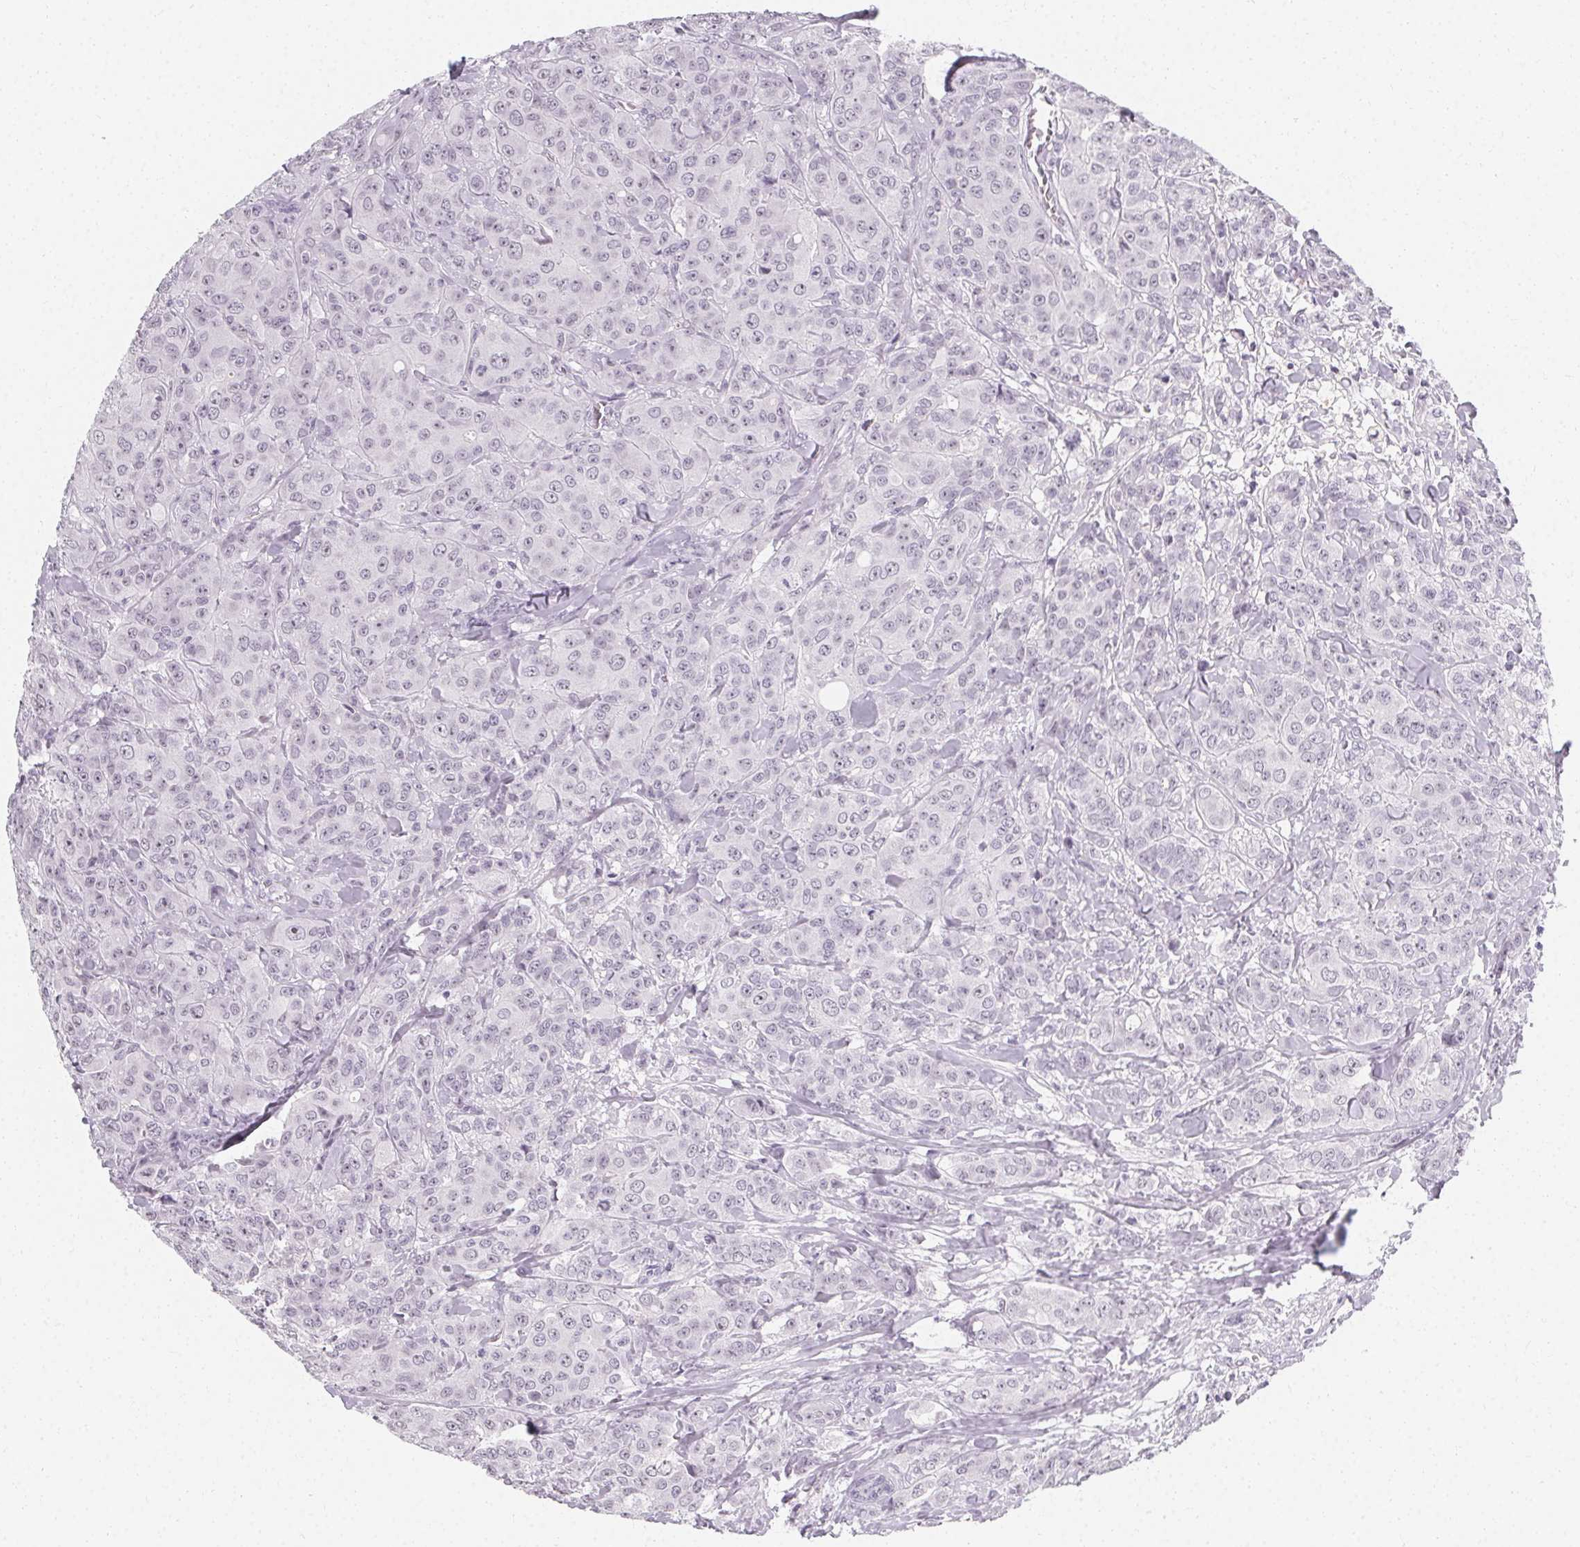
{"staining": {"intensity": "negative", "quantity": "none", "location": "none"}, "tissue": "breast cancer", "cell_type": "Tumor cells", "image_type": "cancer", "snomed": [{"axis": "morphology", "description": "Normal tissue, NOS"}, {"axis": "morphology", "description": "Duct carcinoma"}, {"axis": "topography", "description": "Breast"}], "caption": "Invasive ductal carcinoma (breast) stained for a protein using immunohistochemistry (IHC) shows no expression tumor cells.", "gene": "SYNPR", "patient": {"sex": "female", "age": 43}}